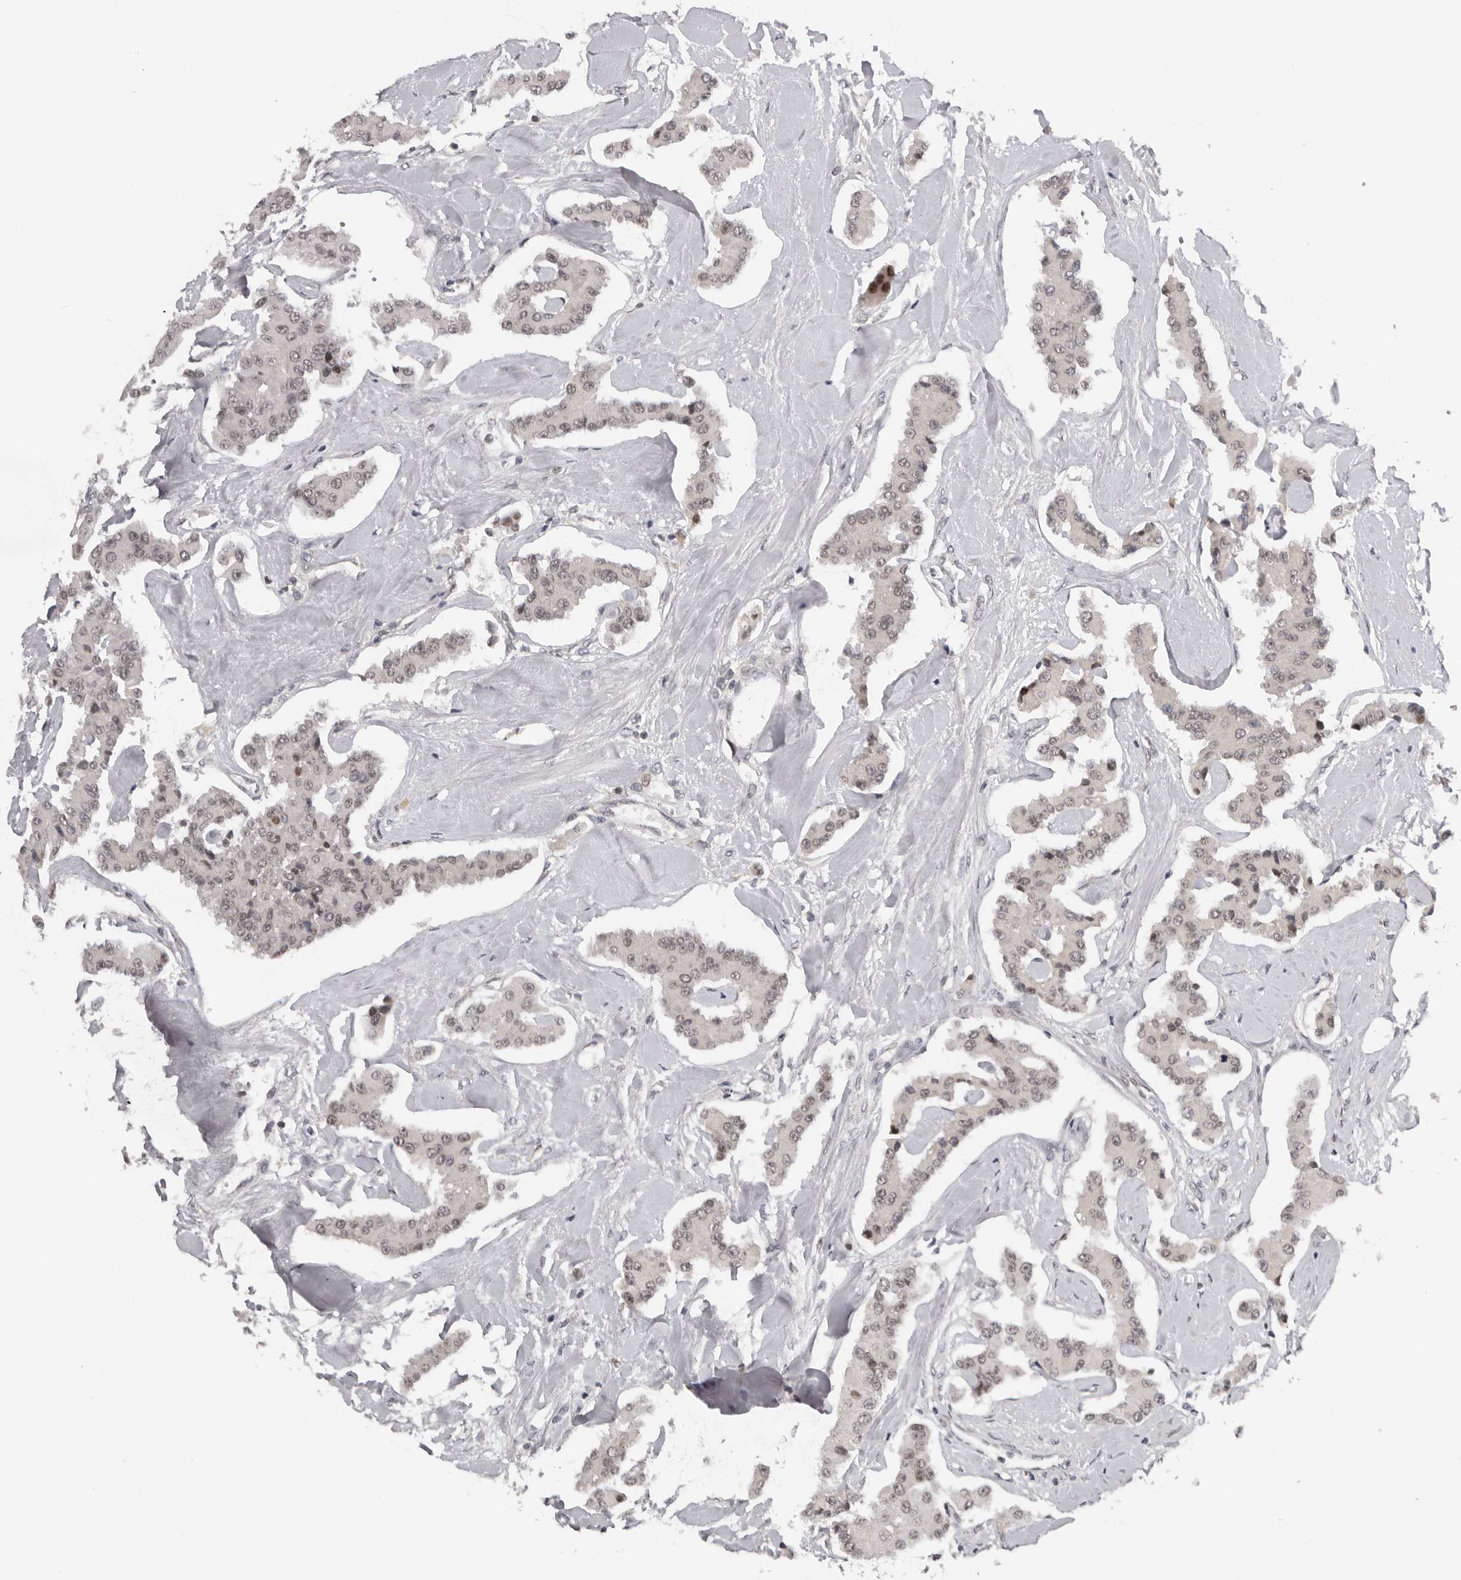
{"staining": {"intensity": "negative", "quantity": "none", "location": "none"}, "tissue": "carcinoid", "cell_type": "Tumor cells", "image_type": "cancer", "snomed": [{"axis": "morphology", "description": "Carcinoid, malignant, NOS"}, {"axis": "topography", "description": "Pancreas"}], "caption": "Immunohistochemistry (IHC) of human carcinoid reveals no expression in tumor cells.", "gene": "KIF2B", "patient": {"sex": "male", "age": 41}}